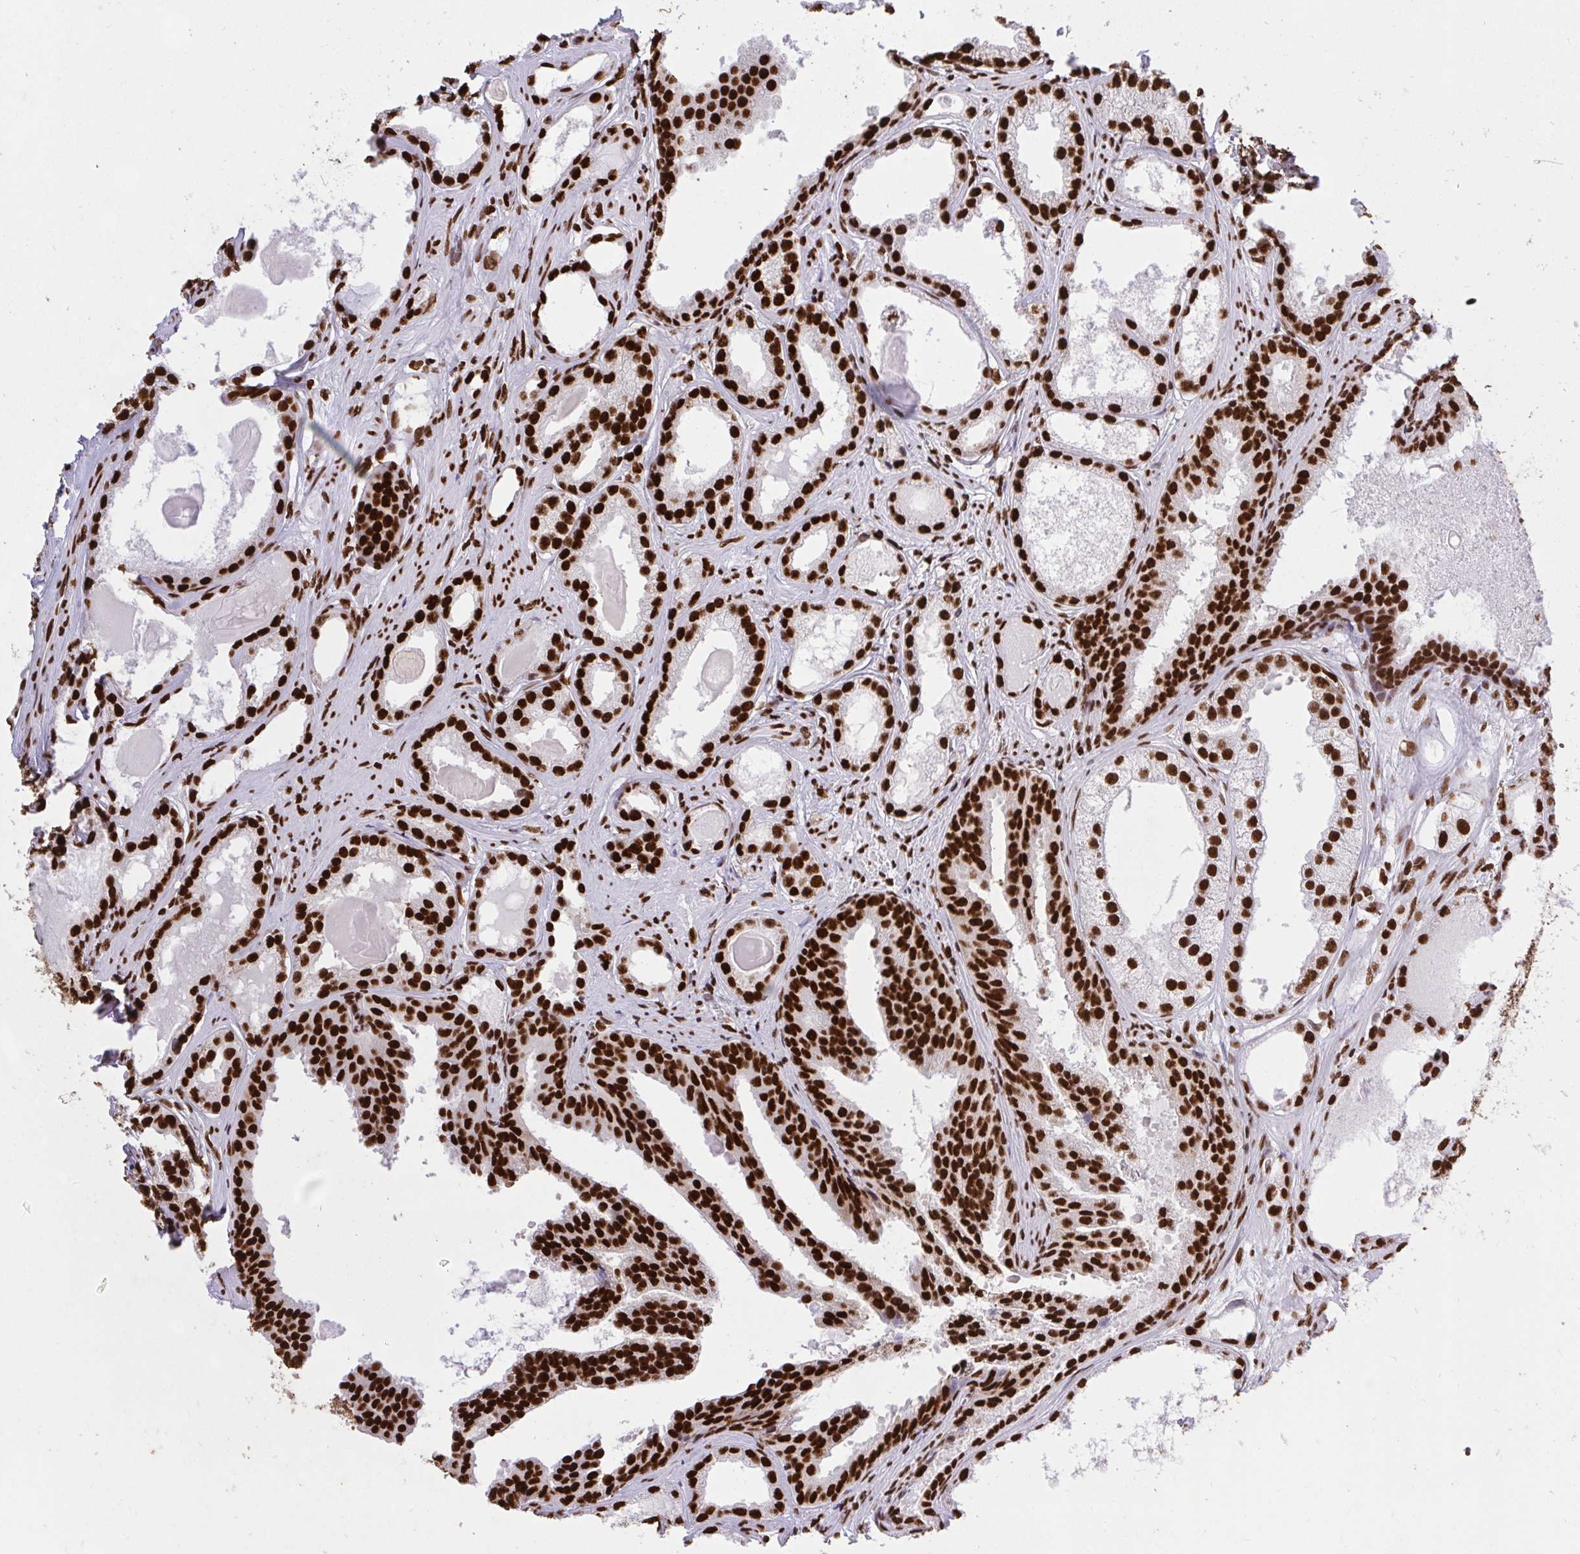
{"staining": {"intensity": "strong", "quantity": ">75%", "location": "nuclear"}, "tissue": "prostate cancer", "cell_type": "Tumor cells", "image_type": "cancer", "snomed": [{"axis": "morphology", "description": "Adenocarcinoma, Low grade"}, {"axis": "topography", "description": "Prostate"}], "caption": "A photomicrograph of human prostate cancer (low-grade adenocarcinoma) stained for a protein demonstrates strong nuclear brown staining in tumor cells.", "gene": "HNRNPL", "patient": {"sex": "male", "age": 65}}